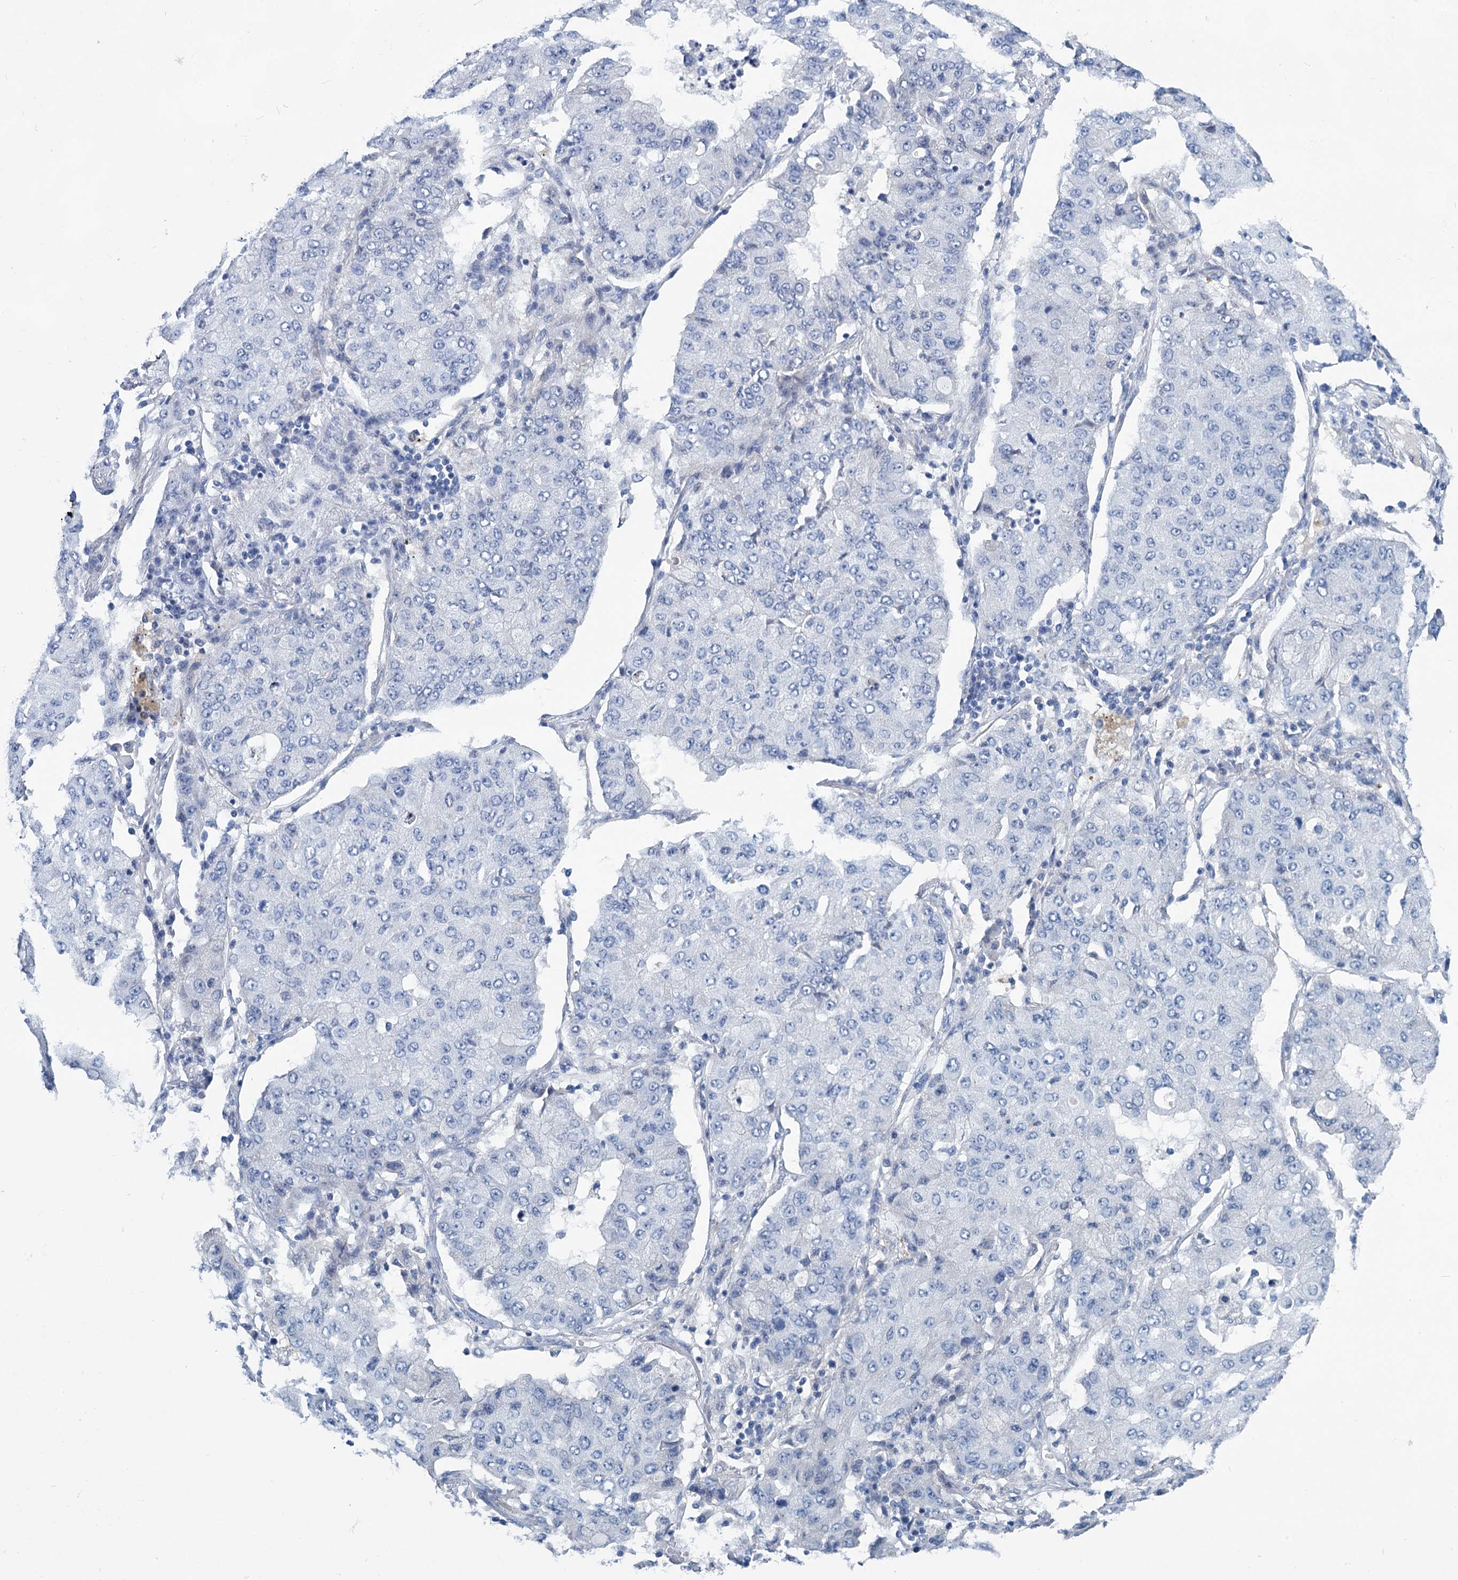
{"staining": {"intensity": "negative", "quantity": "none", "location": "none"}, "tissue": "lung cancer", "cell_type": "Tumor cells", "image_type": "cancer", "snomed": [{"axis": "morphology", "description": "Squamous cell carcinoma, NOS"}, {"axis": "topography", "description": "Lung"}], "caption": "Lung squamous cell carcinoma stained for a protein using IHC shows no expression tumor cells.", "gene": "CHDH", "patient": {"sex": "male", "age": 74}}